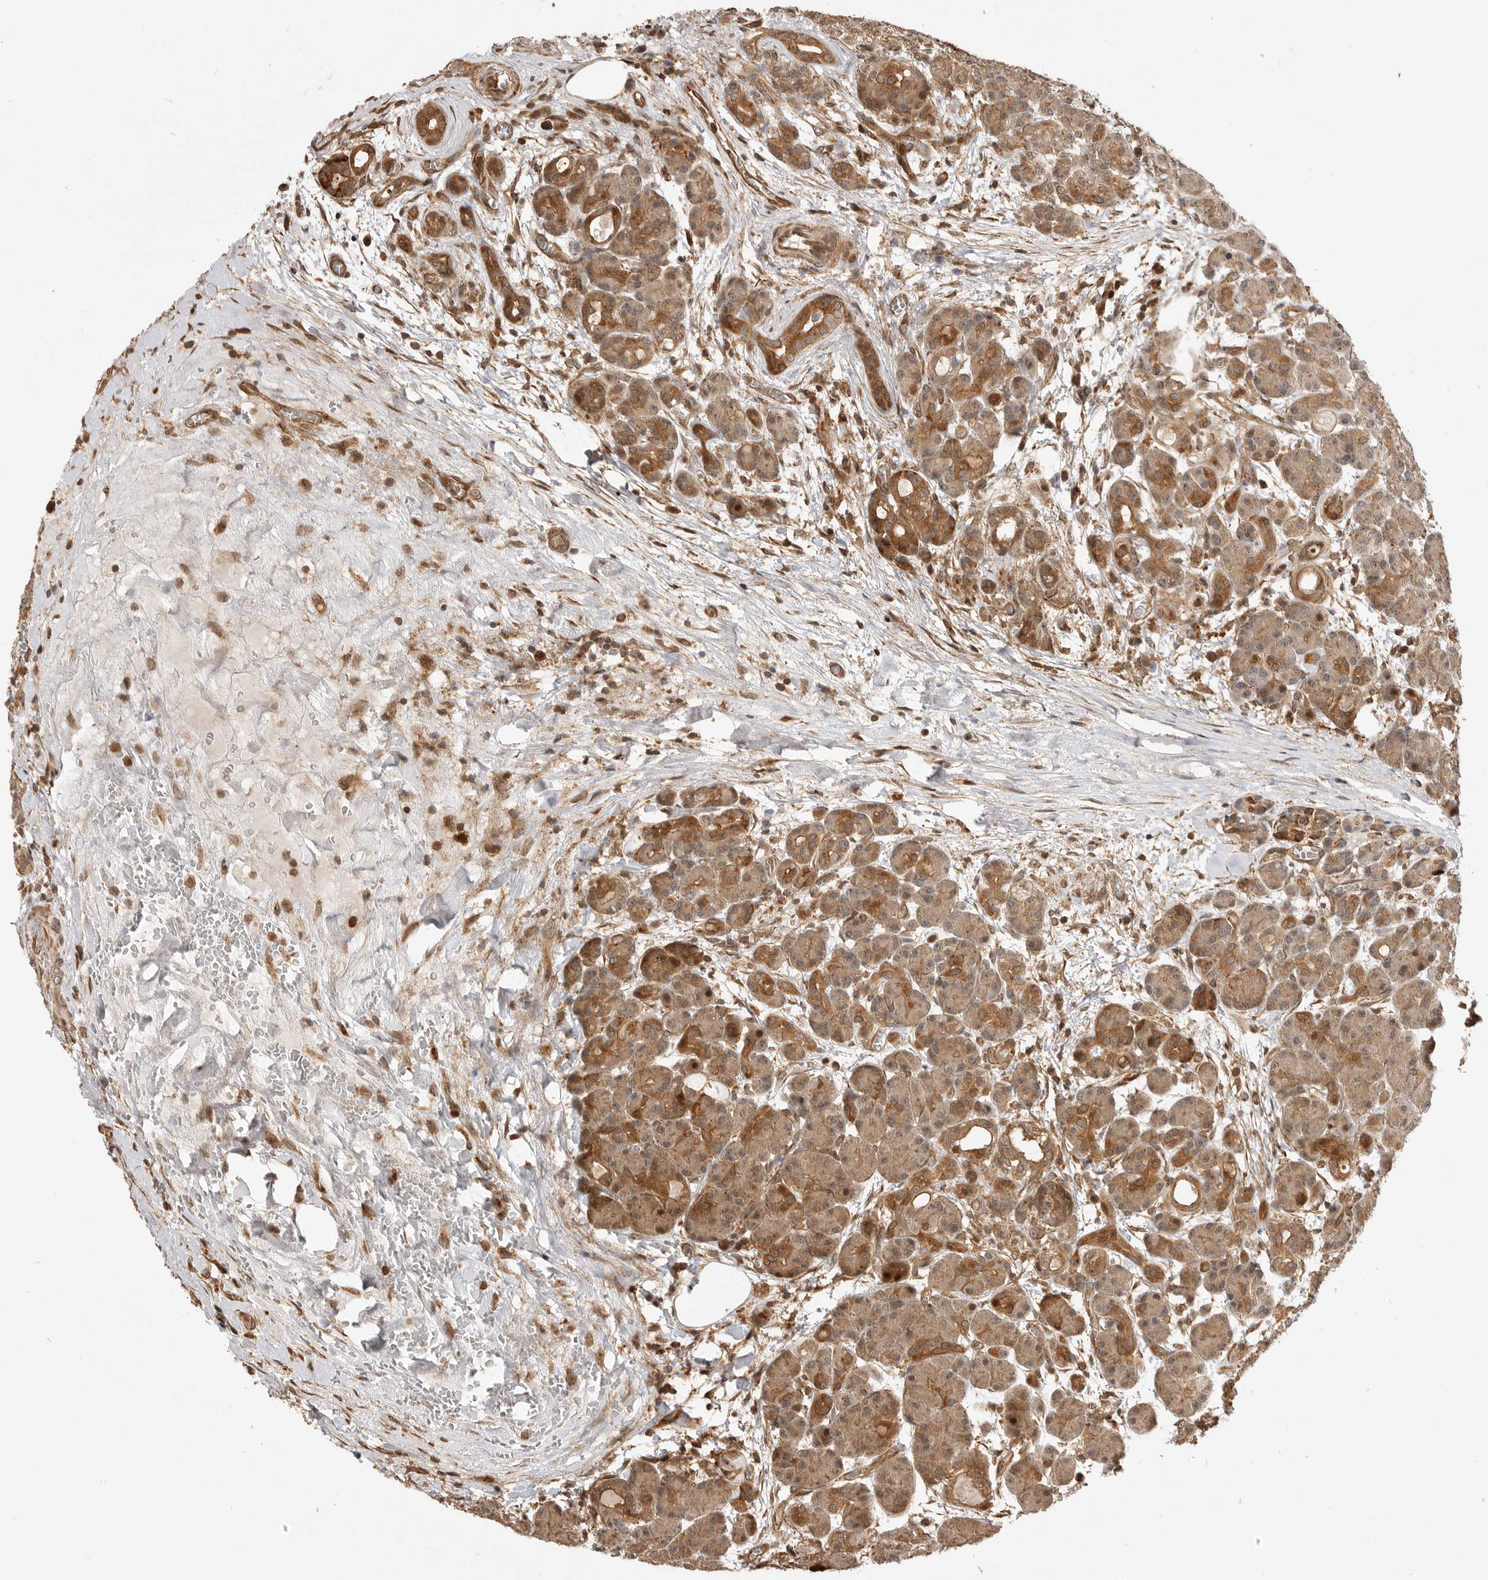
{"staining": {"intensity": "moderate", "quantity": ">75%", "location": "cytoplasmic/membranous,nuclear"}, "tissue": "pancreas", "cell_type": "Exocrine glandular cells", "image_type": "normal", "snomed": [{"axis": "morphology", "description": "Normal tissue, NOS"}, {"axis": "topography", "description": "Pancreas"}], "caption": "Normal pancreas shows moderate cytoplasmic/membranous,nuclear staining in about >75% of exocrine glandular cells, visualized by immunohistochemistry. Immunohistochemistry stains the protein of interest in brown and the nuclei are stained blue.", "gene": "ADPRS", "patient": {"sex": "male", "age": 63}}